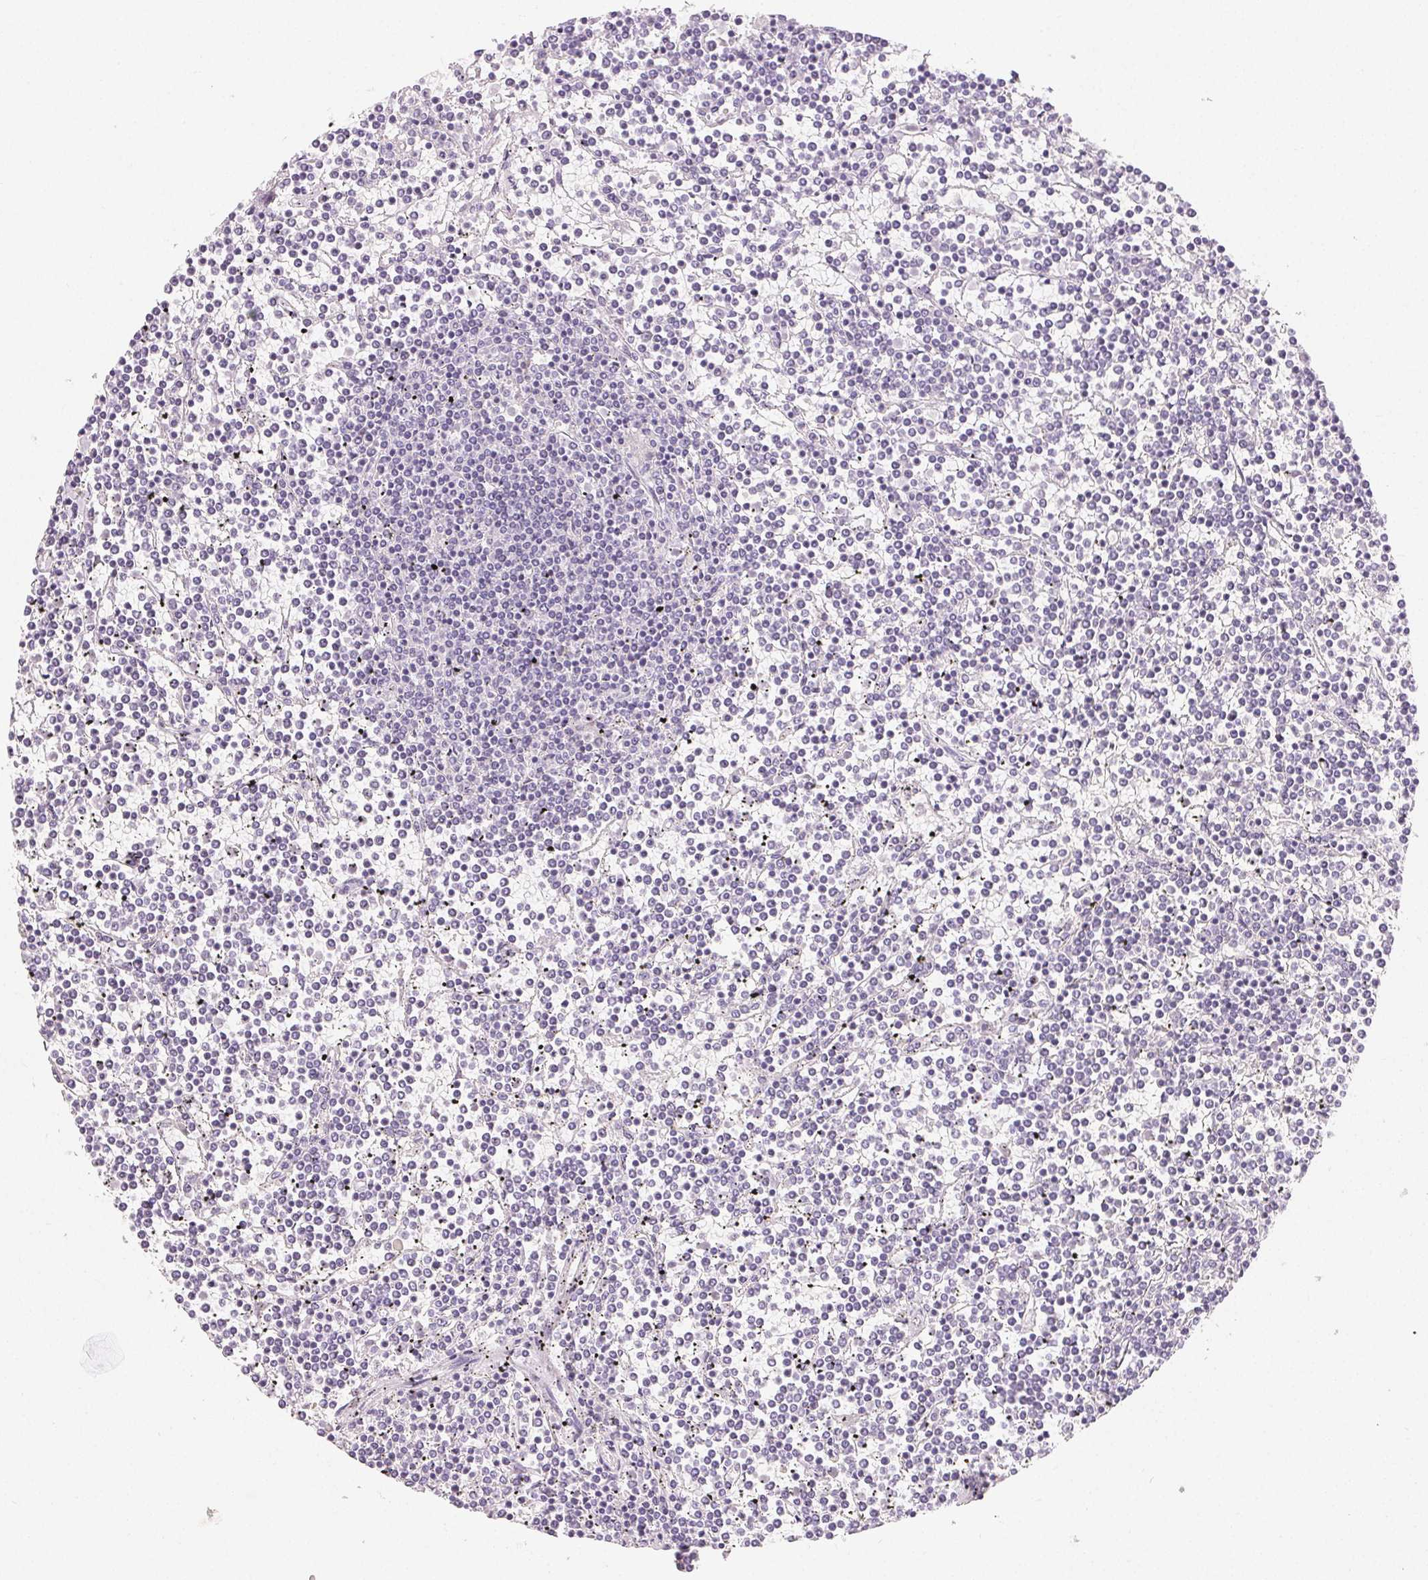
{"staining": {"intensity": "negative", "quantity": "none", "location": "none"}, "tissue": "lymphoma", "cell_type": "Tumor cells", "image_type": "cancer", "snomed": [{"axis": "morphology", "description": "Malignant lymphoma, non-Hodgkin's type, Low grade"}, {"axis": "topography", "description": "Spleen"}], "caption": "Immunohistochemistry (IHC) photomicrograph of neoplastic tissue: lymphoma stained with DAB demonstrates no significant protein staining in tumor cells.", "gene": "MIOX", "patient": {"sex": "female", "age": 19}}